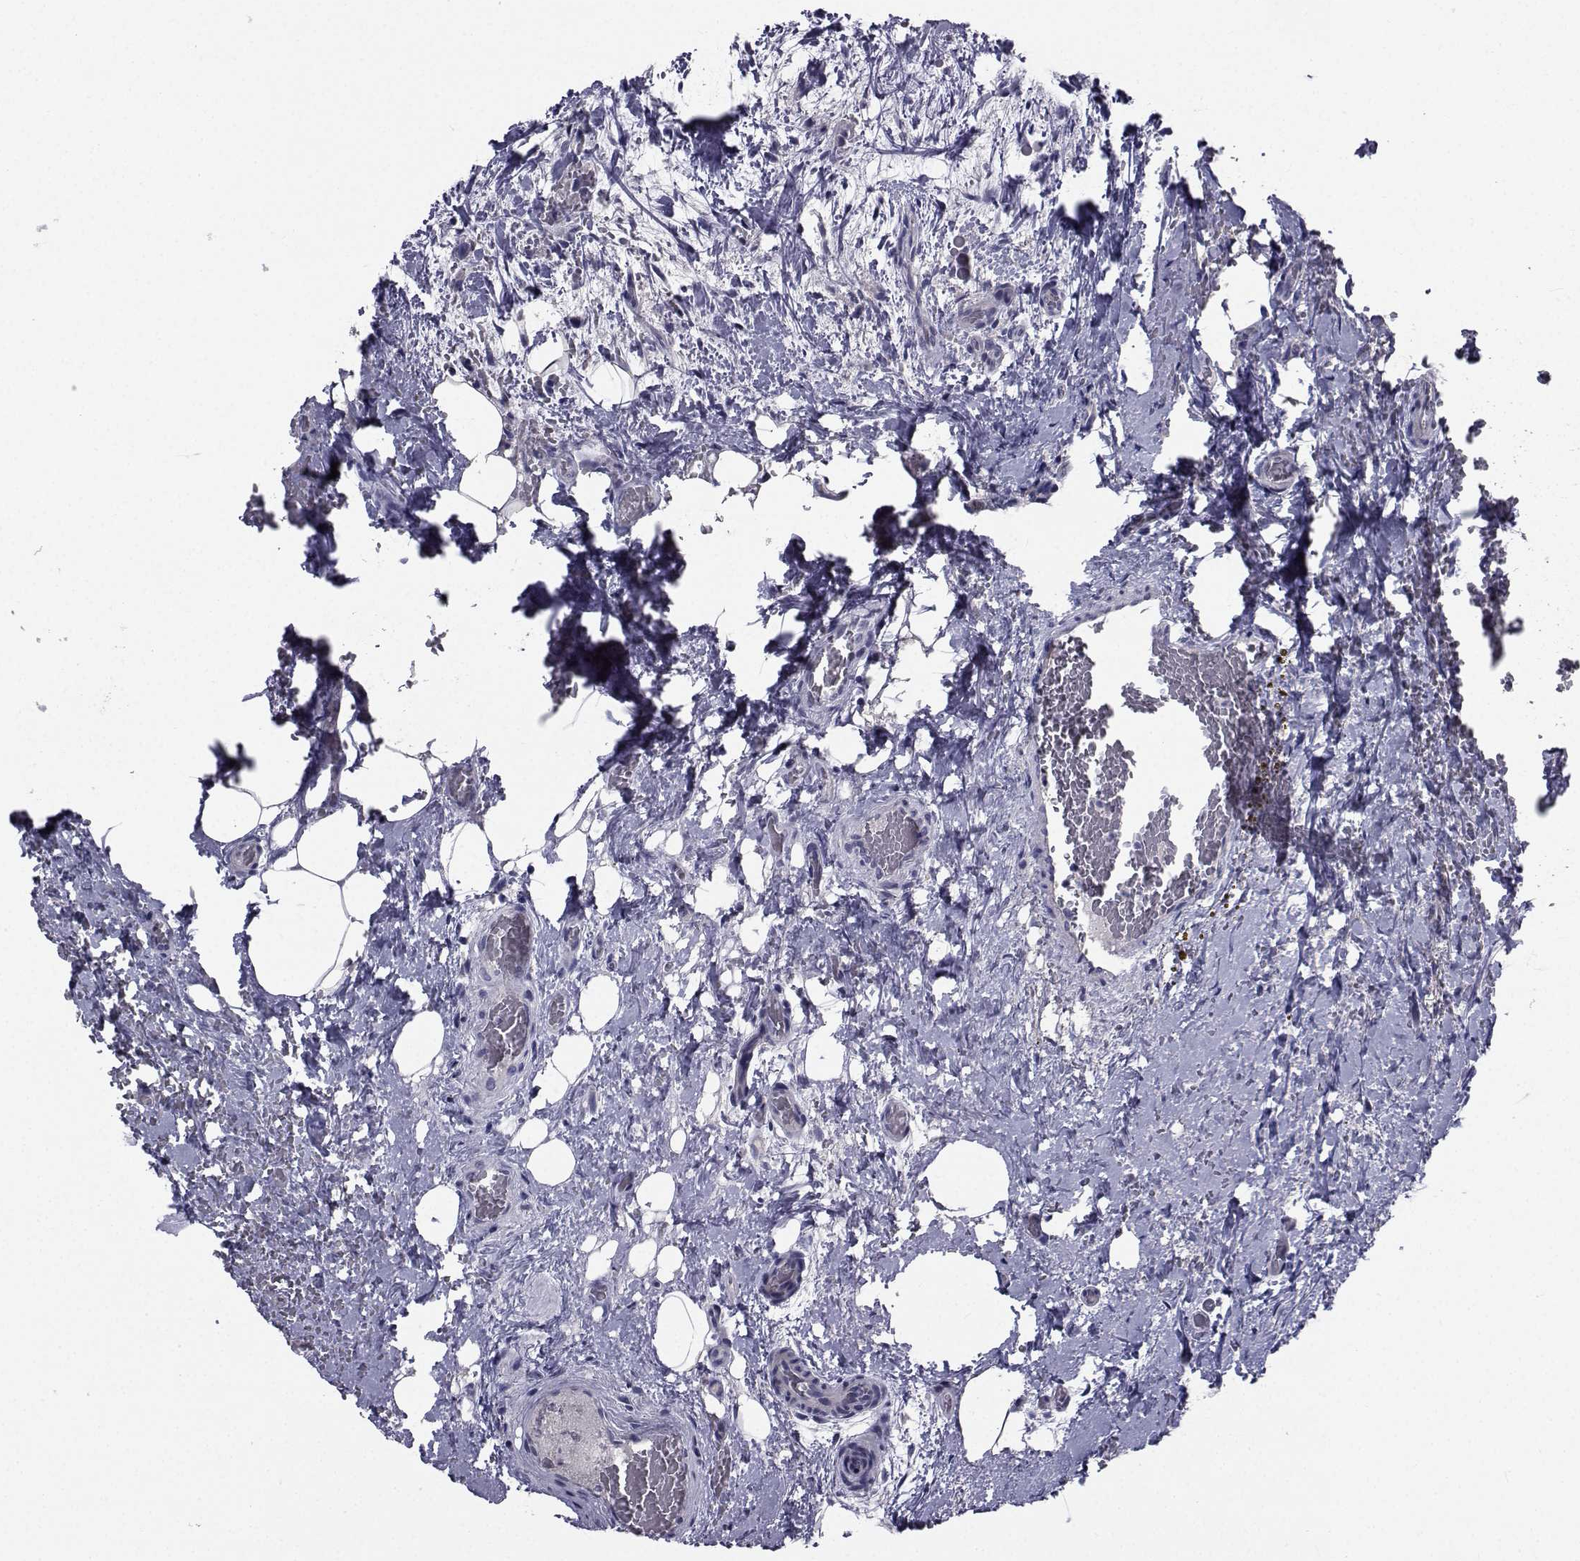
{"staining": {"intensity": "negative", "quantity": "none", "location": "none"}, "tissue": "thyroid cancer", "cell_type": "Tumor cells", "image_type": "cancer", "snomed": [{"axis": "morphology", "description": "Papillary adenocarcinoma, NOS"}, {"axis": "topography", "description": "Thyroid gland"}], "caption": "Thyroid papillary adenocarcinoma stained for a protein using immunohistochemistry (IHC) demonstrates no staining tumor cells.", "gene": "CHRNA1", "patient": {"sex": "male", "age": 61}}